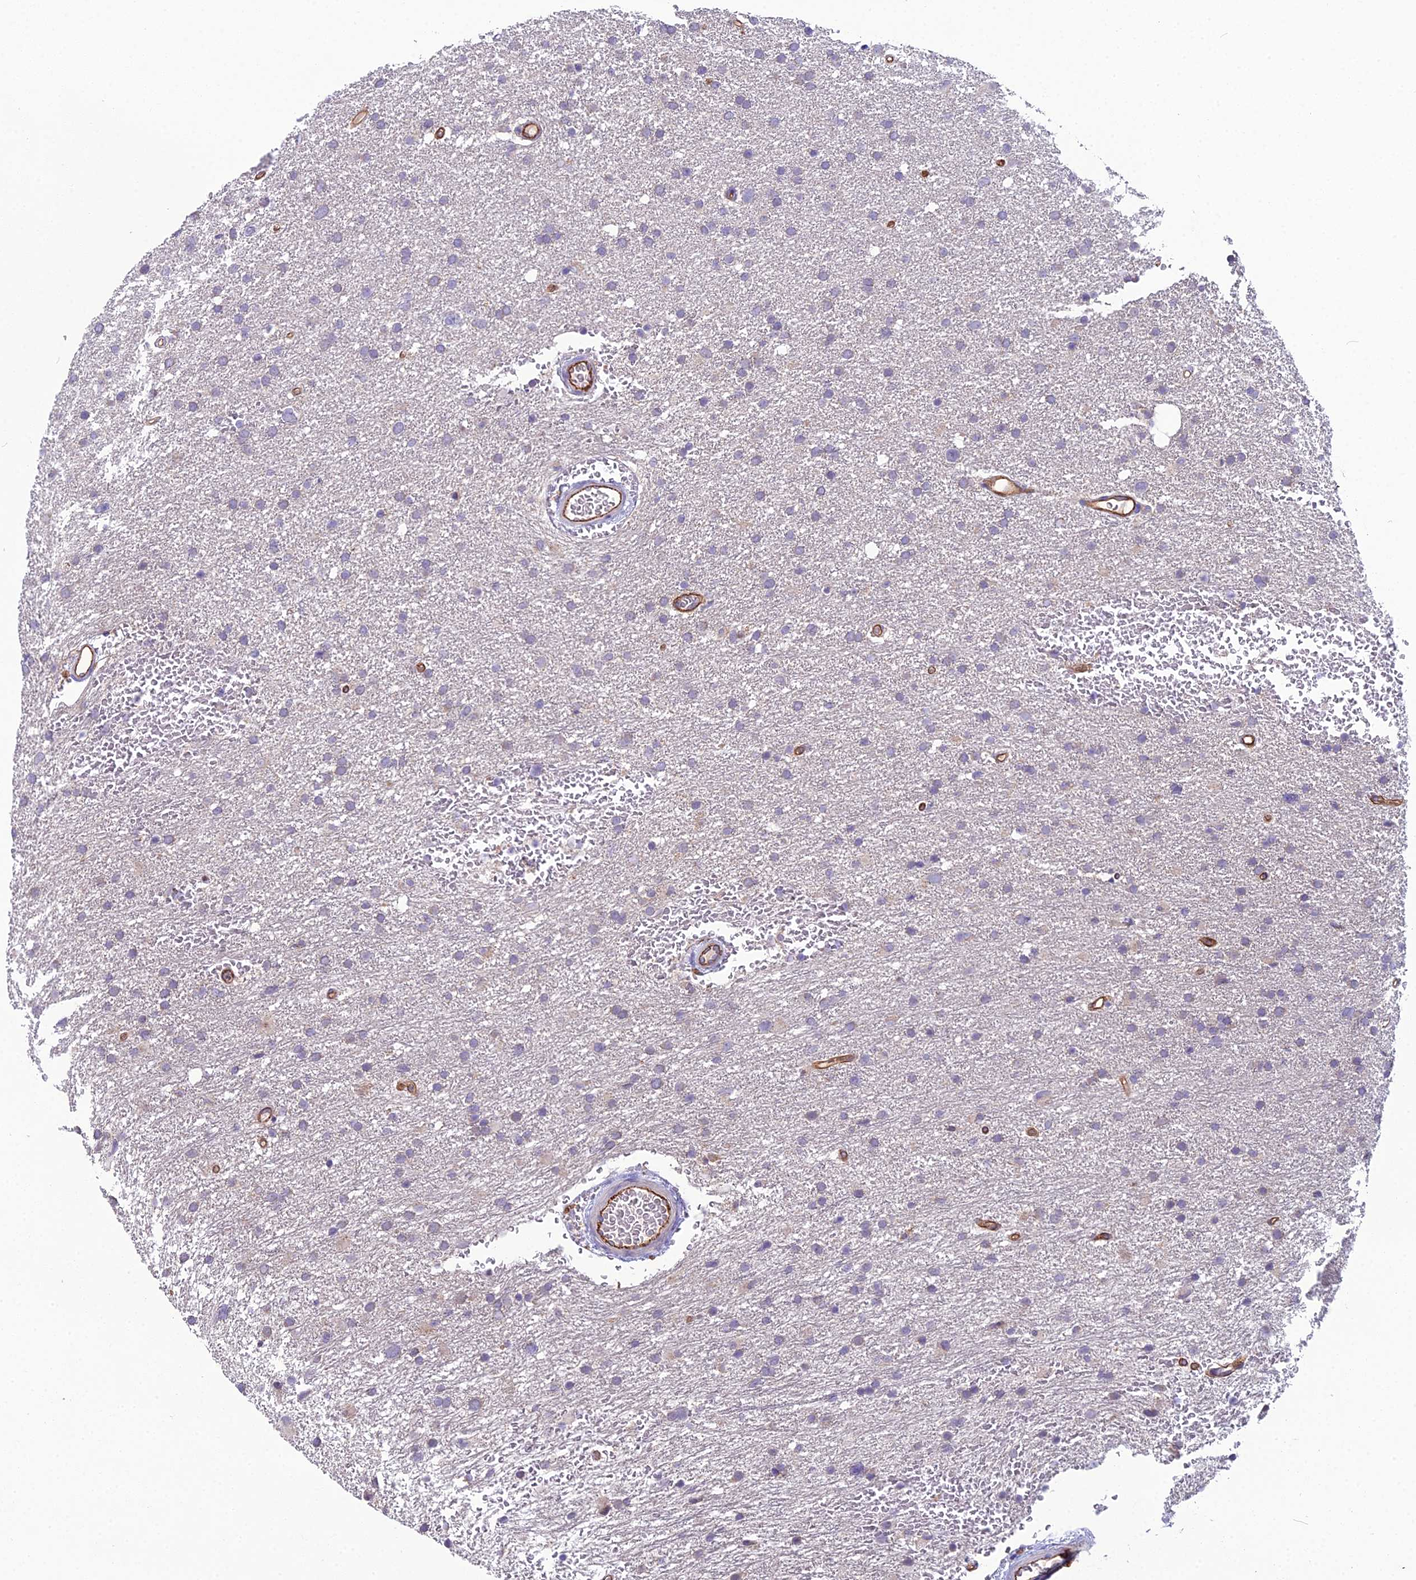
{"staining": {"intensity": "negative", "quantity": "none", "location": "none"}, "tissue": "glioma", "cell_type": "Tumor cells", "image_type": "cancer", "snomed": [{"axis": "morphology", "description": "Glioma, malignant, High grade"}, {"axis": "topography", "description": "Cerebral cortex"}], "caption": "Immunohistochemistry (IHC) photomicrograph of neoplastic tissue: human glioma stained with DAB (3,3'-diaminobenzidine) exhibits no significant protein expression in tumor cells.", "gene": "CFAP47", "patient": {"sex": "female", "age": 36}}